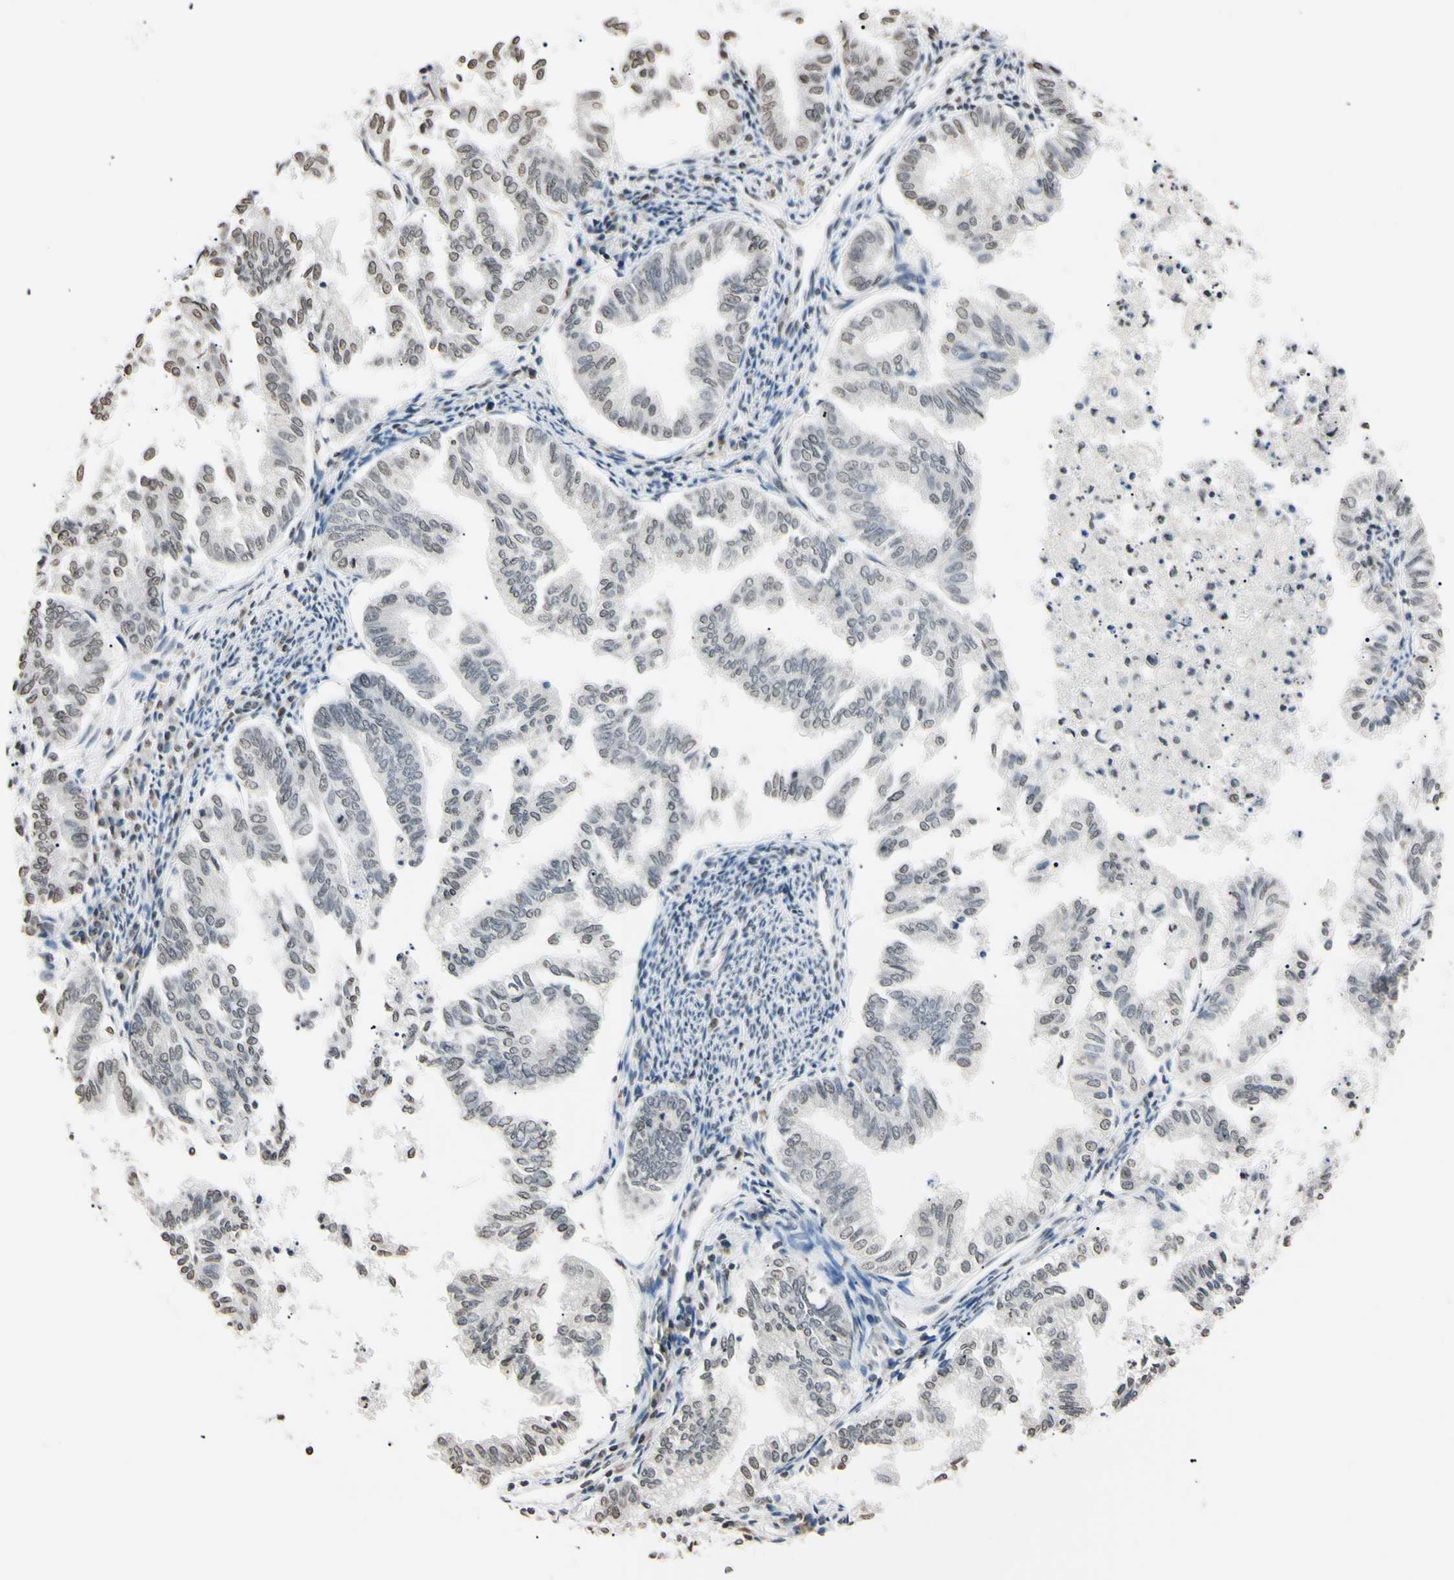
{"staining": {"intensity": "weak", "quantity": "<25%", "location": "nuclear"}, "tissue": "endometrial cancer", "cell_type": "Tumor cells", "image_type": "cancer", "snomed": [{"axis": "morphology", "description": "Necrosis, NOS"}, {"axis": "morphology", "description": "Adenocarcinoma, NOS"}, {"axis": "topography", "description": "Endometrium"}], "caption": "Immunohistochemical staining of endometrial cancer displays no significant expression in tumor cells. (DAB (3,3'-diaminobenzidine) immunohistochemistry, high magnification).", "gene": "CDC45", "patient": {"sex": "female", "age": 79}}